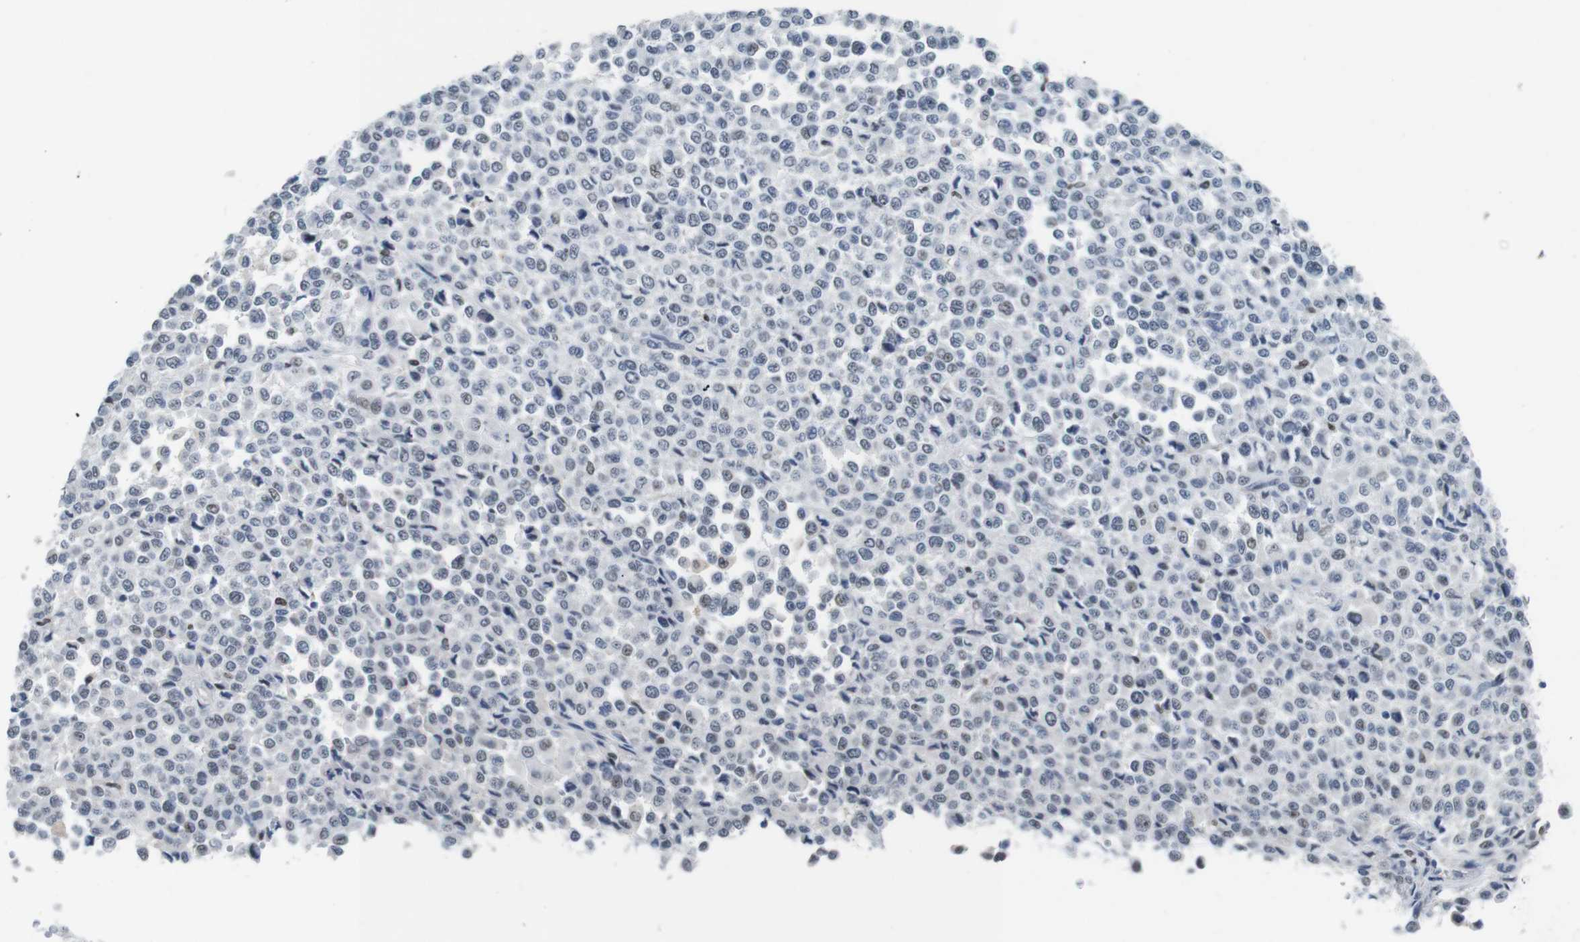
{"staining": {"intensity": "weak", "quantity": "<25%", "location": "nuclear"}, "tissue": "melanoma", "cell_type": "Tumor cells", "image_type": "cancer", "snomed": [{"axis": "morphology", "description": "Malignant melanoma, Metastatic site"}, {"axis": "topography", "description": "Pancreas"}], "caption": "A high-resolution histopathology image shows immunohistochemistry (IHC) staining of malignant melanoma (metastatic site), which reveals no significant expression in tumor cells.", "gene": "IRF8", "patient": {"sex": "female", "age": 30}}